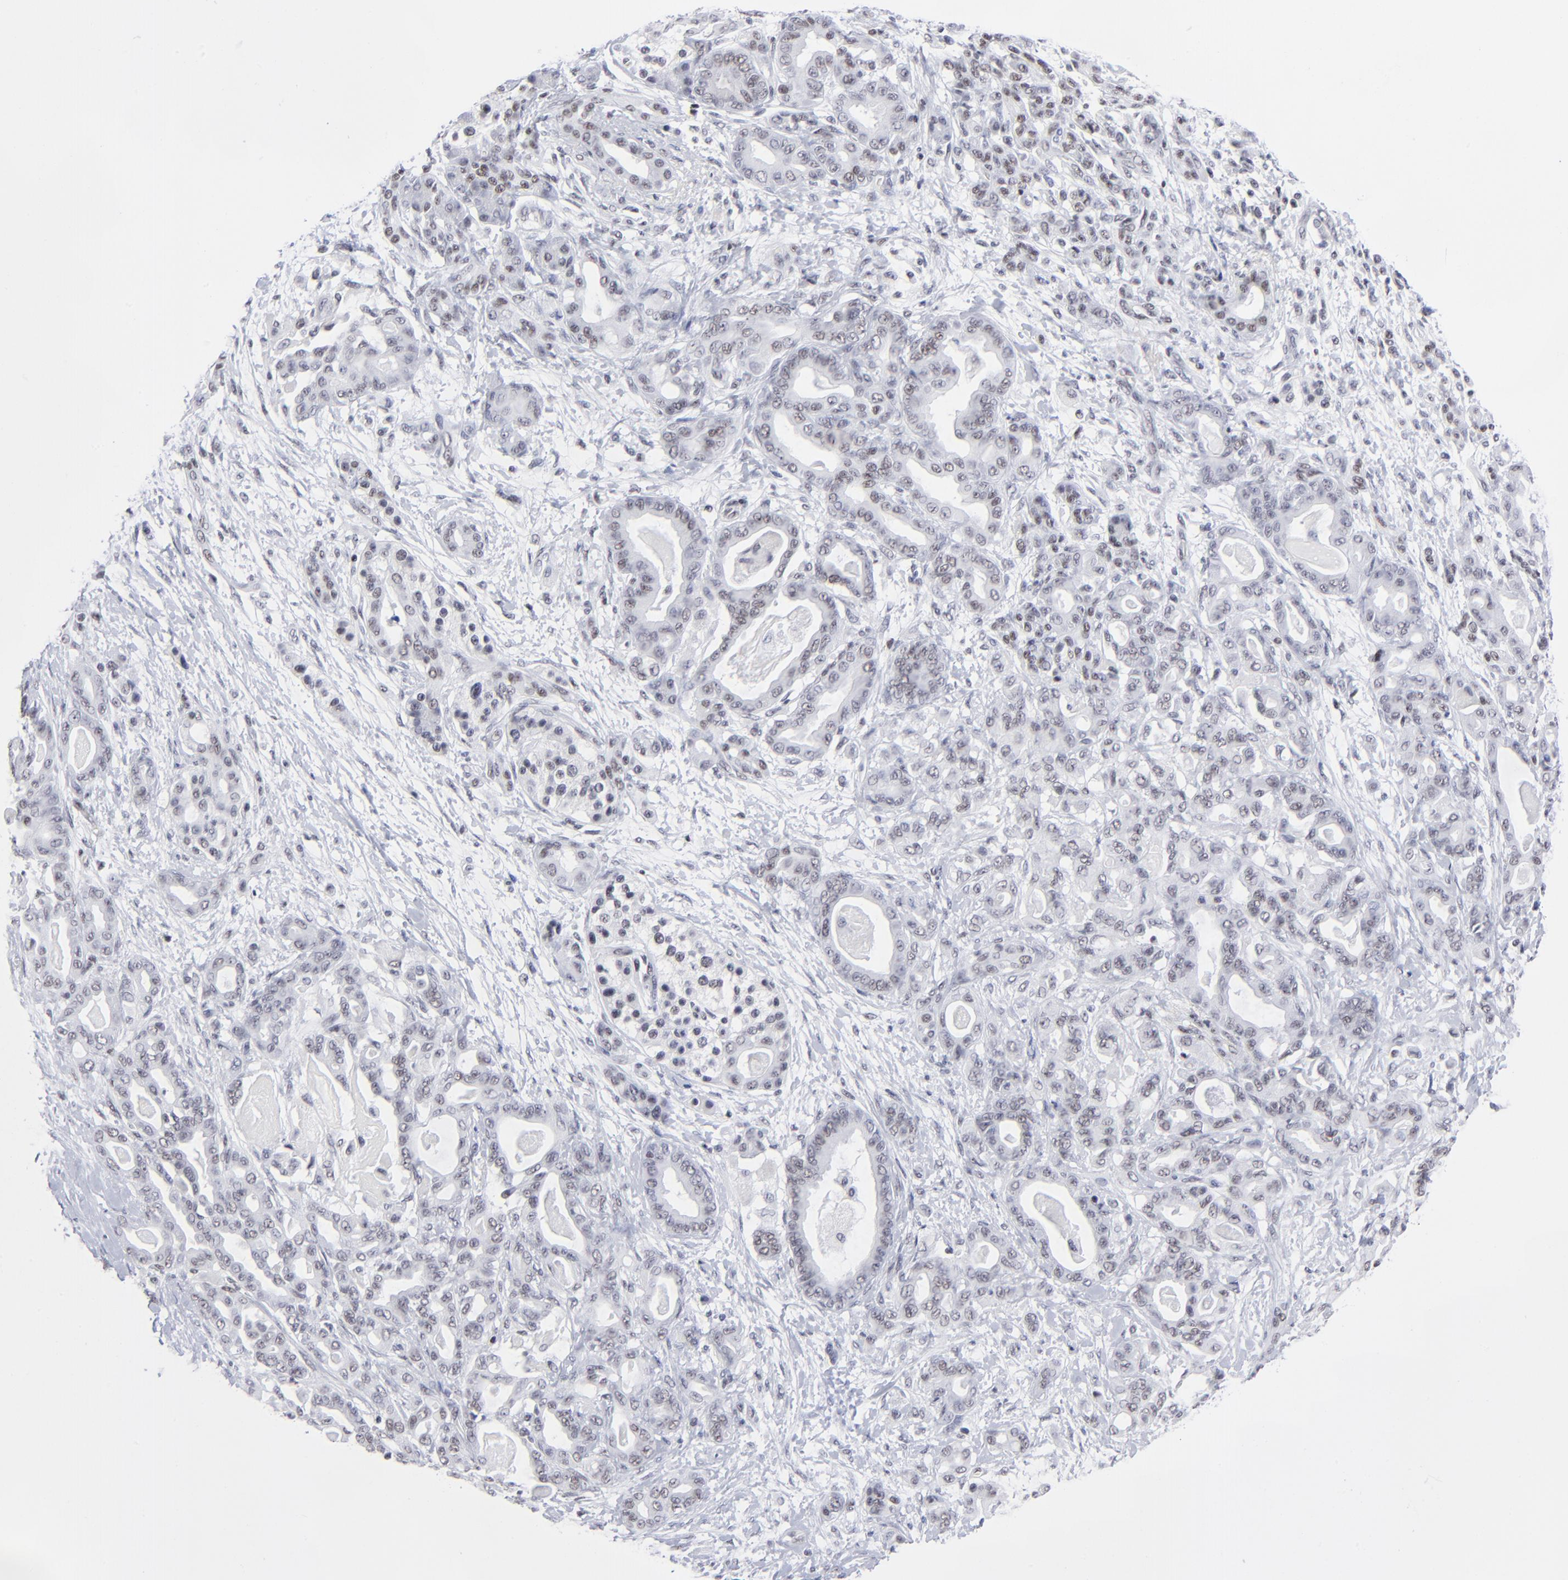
{"staining": {"intensity": "weak", "quantity": "25%-75%", "location": "nuclear"}, "tissue": "pancreatic cancer", "cell_type": "Tumor cells", "image_type": "cancer", "snomed": [{"axis": "morphology", "description": "Adenocarcinoma, NOS"}, {"axis": "topography", "description": "Pancreas"}], "caption": "Weak nuclear expression for a protein is present in about 25%-75% of tumor cells of adenocarcinoma (pancreatic) using IHC.", "gene": "SP2", "patient": {"sex": "male", "age": 63}}